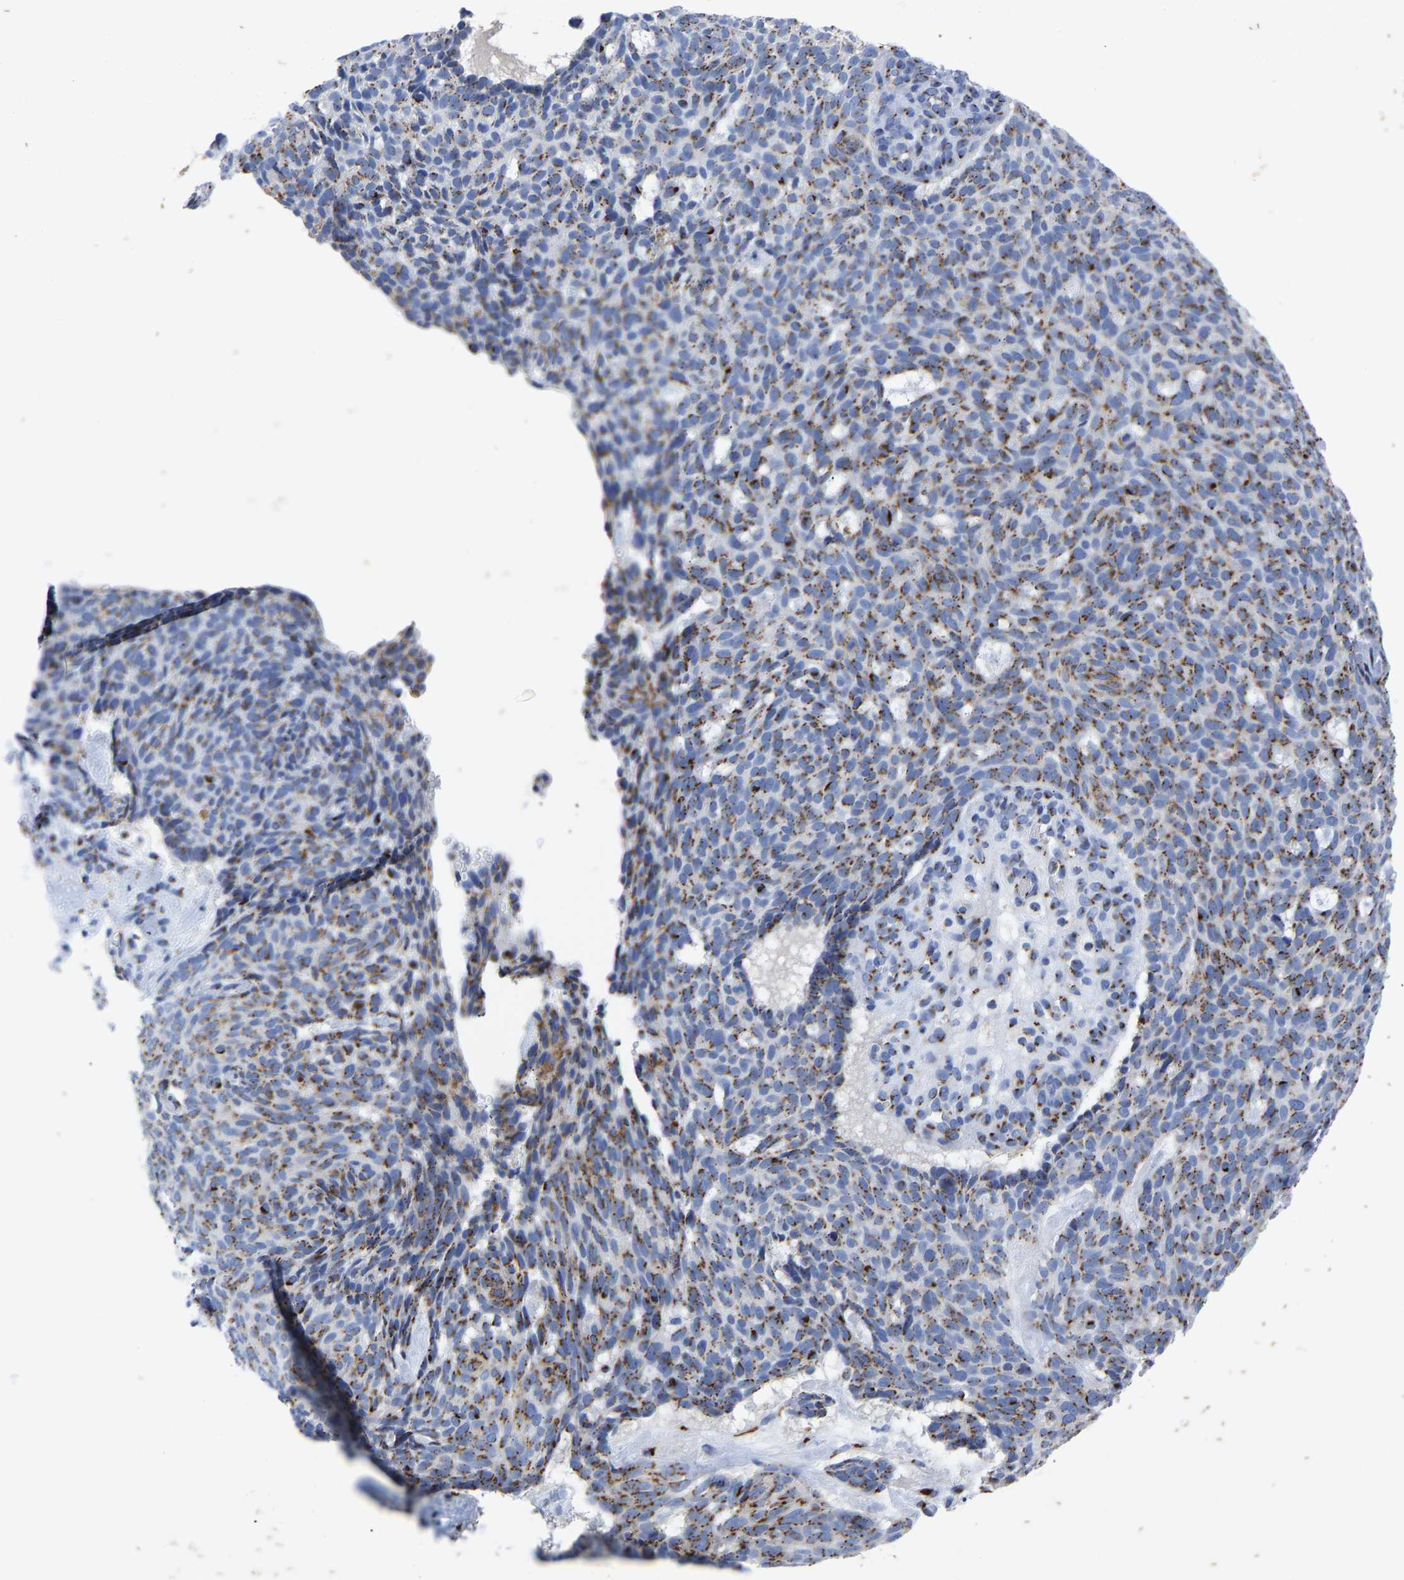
{"staining": {"intensity": "strong", "quantity": ">75%", "location": "cytoplasmic/membranous"}, "tissue": "skin cancer", "cell_type": "Tumor cells", "image_type": "cancer", "snomed": [{"axis": "morphology", "description": "Basal cell carcinoma"}, {"axis": "topography", "description": "Skin"}], "caption": "Tumor cells show strong cytoplasmic/membranous staining in approximately >75% of cells in skin cancer. (DAB (3,3'-diaminobenzidine) IHC with brightfield microscopy, high magnification).", "gene": "TMEM87A", "patient": {"sex": "male", "age": 61}}